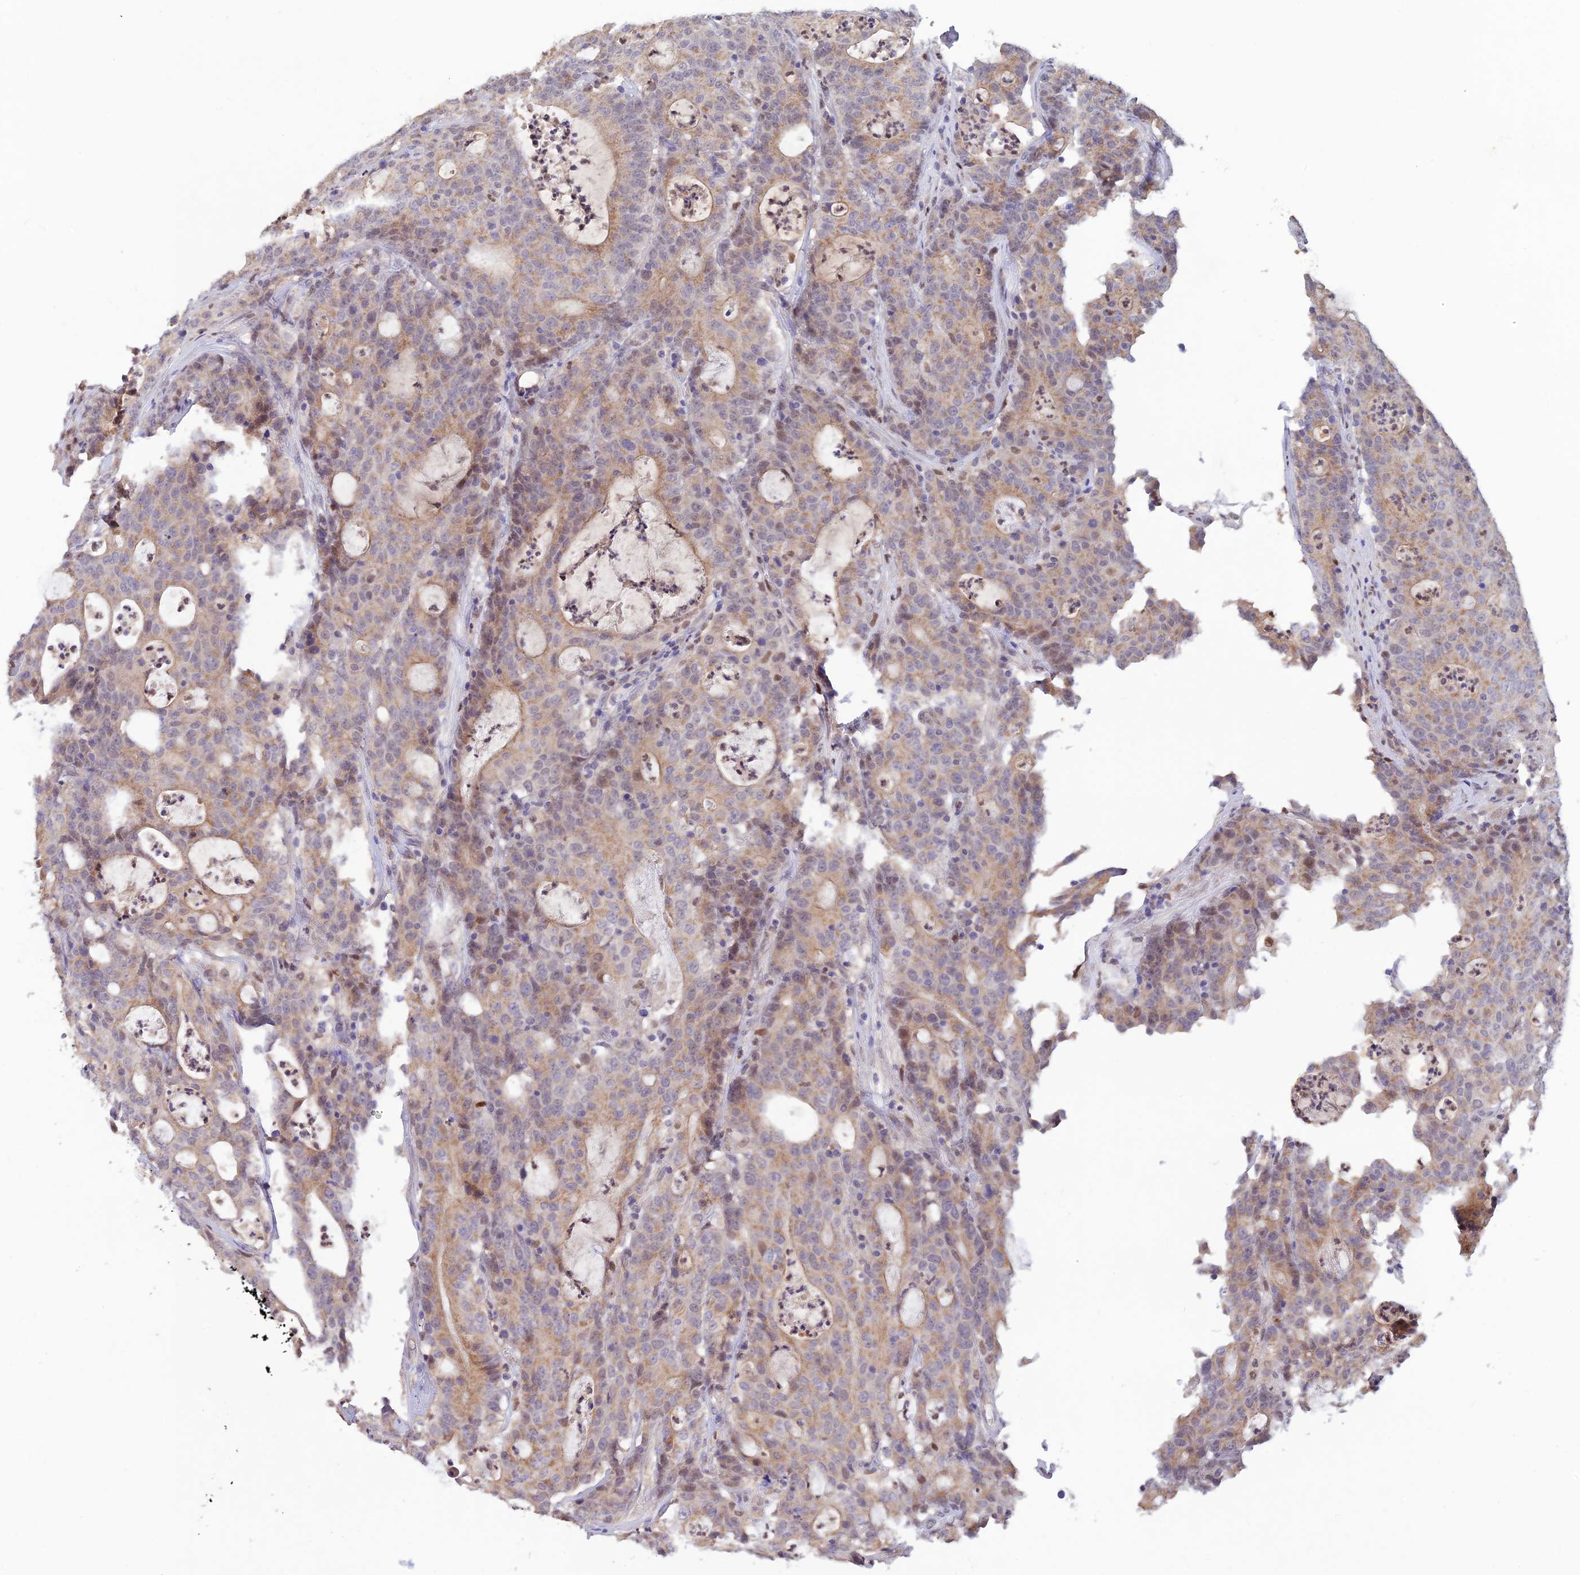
{"staining": {"intensity": "weak", "quantity": "25%-75%", "location": "cytoplasmic/membranous,nuclear"}, "tissue": "colorectal cancer", "cell_type": "Tumor cells", "image_type": "cancer", "snomed": [{"axis": "morphology", "description": "Adenocarcinoma, NOS"}, {"axis": "topography", "description": "Colon"}], "caption": "Colorectal cancer stained with immunohistochemistry demonstrates weak cytoplasmic/membranous and nuclear staining in approximately 25%-75% of tumor cells.", "gene": "FASTKD5", "patient": {"sex": "male", "age": 83}}